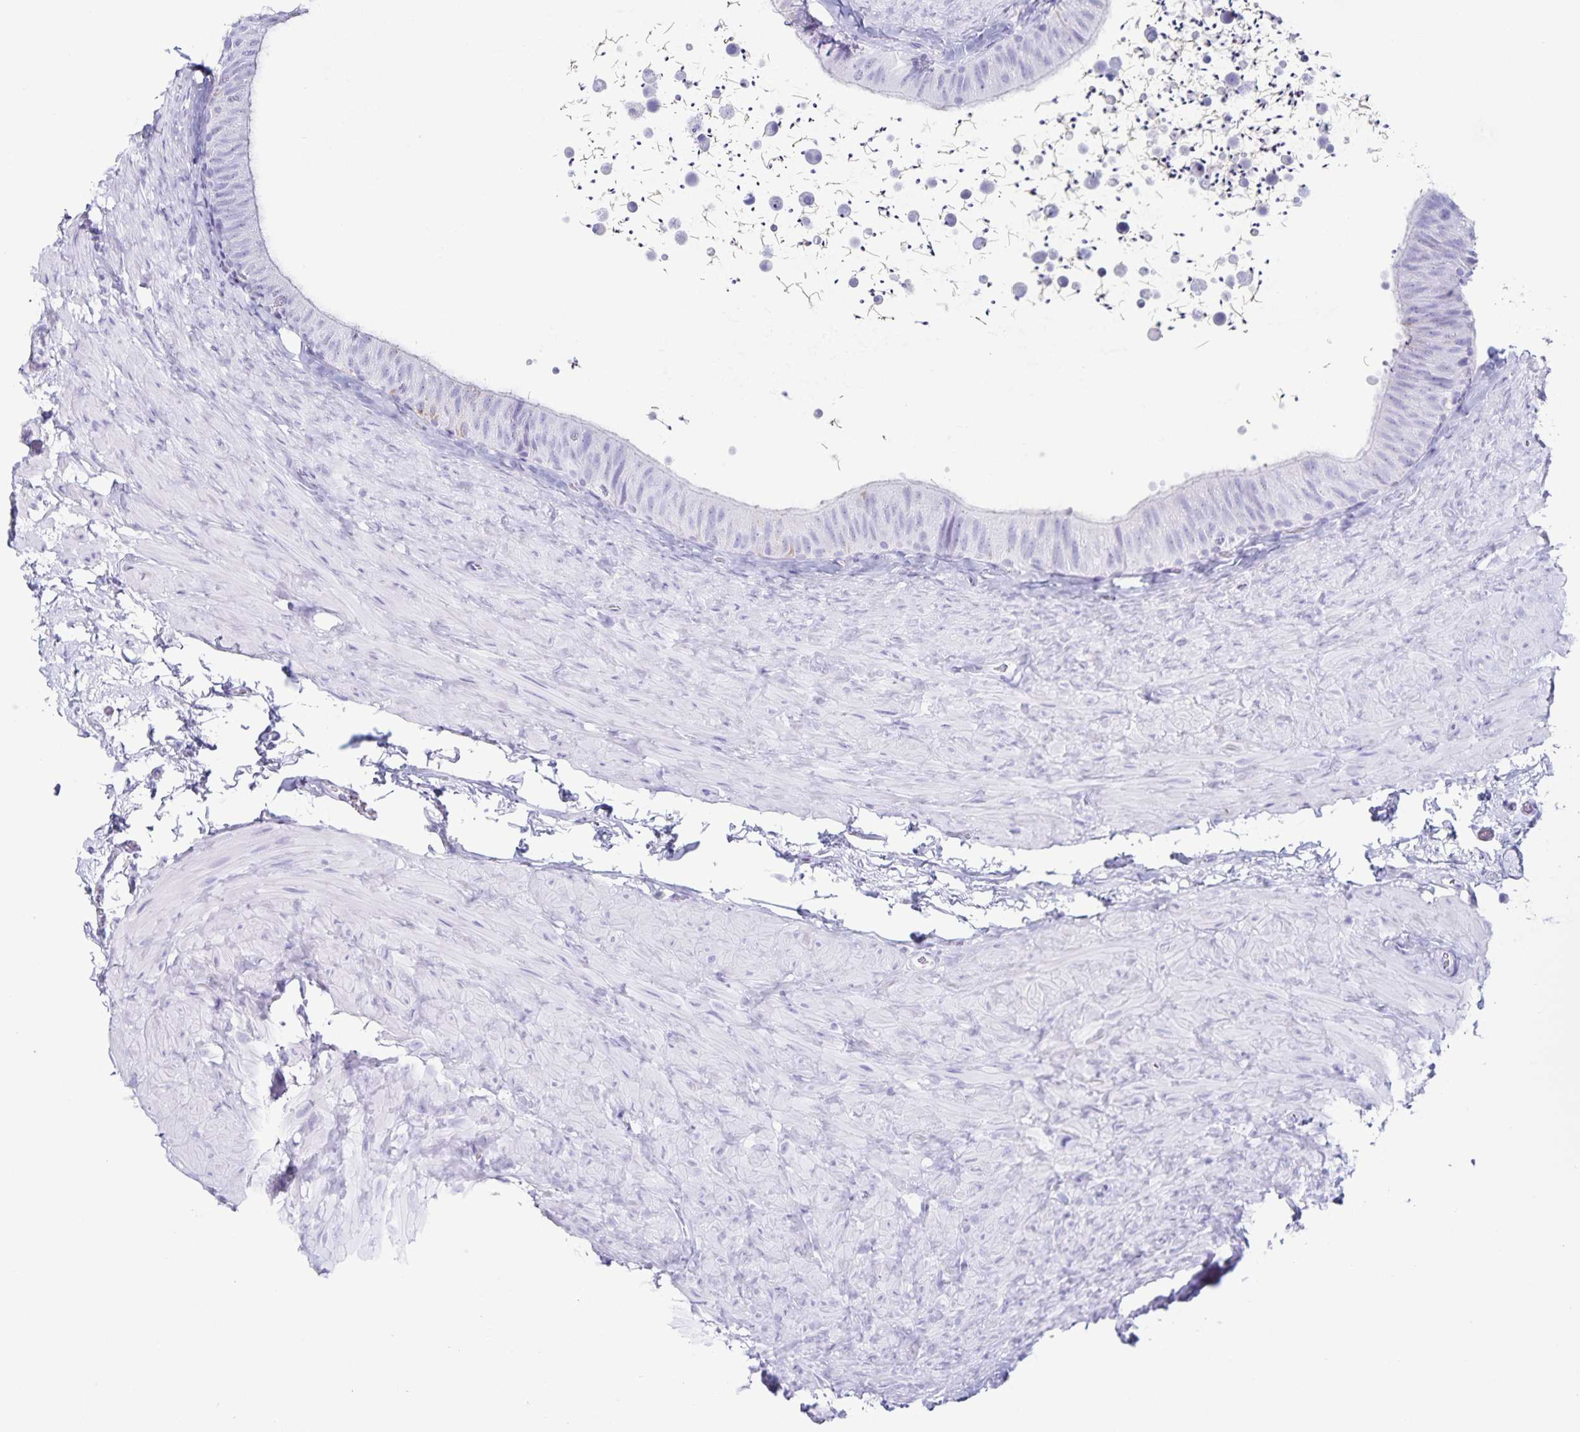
{"staining": {"intensity": "negative", "quantity": "none", "location": "none"}, "tissue": "epididymis", "cell_type": "Glandular cells", "image_type": "normal", "snomed": [{"axis": "morphology", "description": "Normal tissue, NOS"}, {"axis": "topography", "description": "Epididymis, spermatic cord, NOS"}, {"axis": "topography", "description": "Epididymis"}], "caption": "Immunohistochemistry of unremarkable human epididymis displays no expression in glandular cells.", "gene": "C12orf56", "patient": {"sex": "male", "age": 31}}